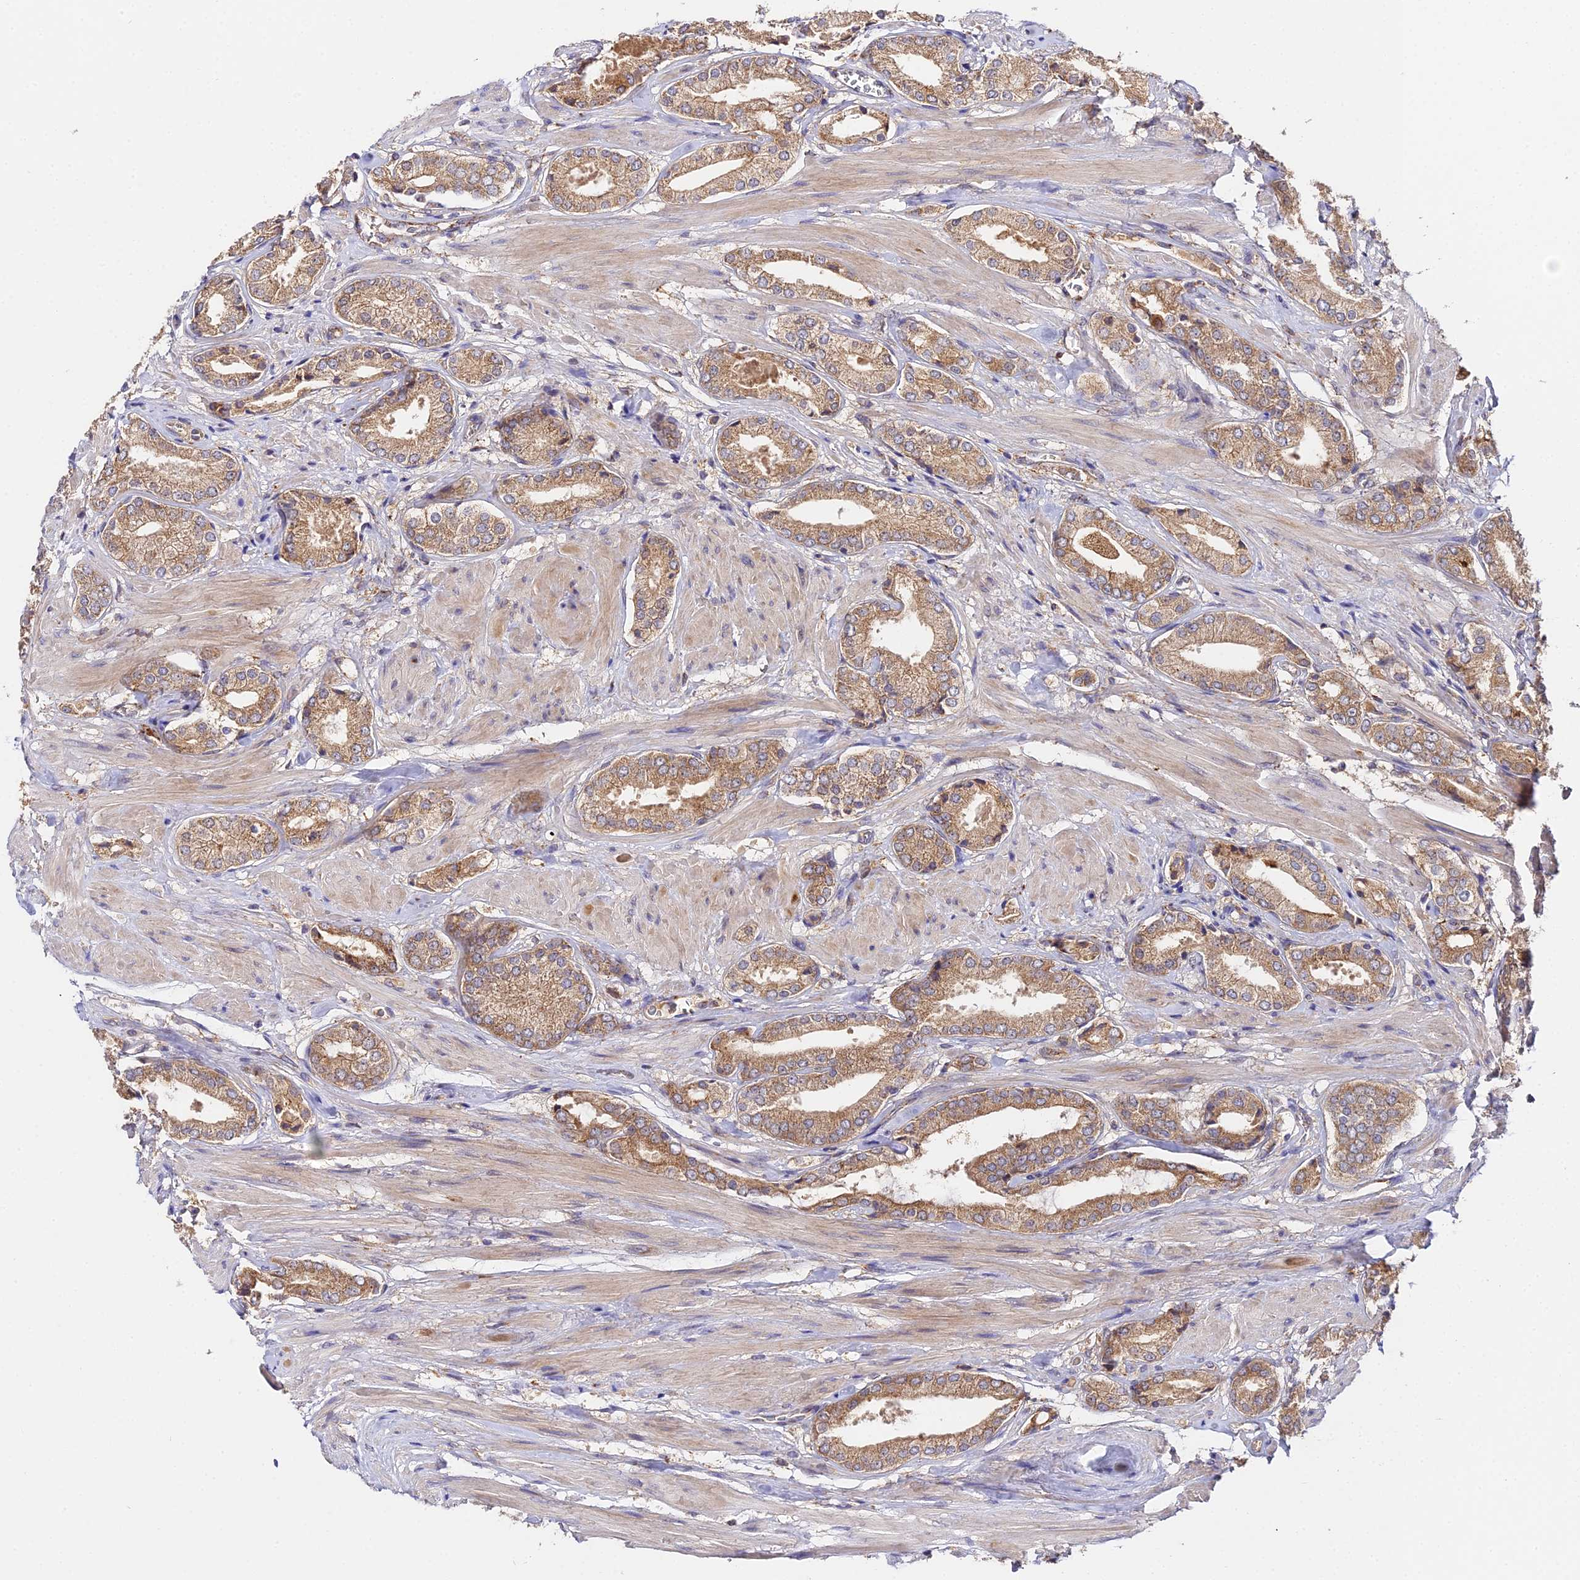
{"staining": {"intensity": "moderate", "quantity": ">75%", "location": "cytoplasmic/membranous"}, "tissue": "prostate cancer", "cell_type": "Tumor cells", "image_type": "cancer", "snomed": [{"axis": "morphology", "description": "Adenocarcinoma, High grade"}, {"axis": "topography", "description": "Prostate and seminal vesicle, NOS"}], "caption": "Prostate cancer (adenocarcinoma (high-grade)) stained with IHC reveals moderate cytoplasmic/membranous positivity in about >75% of tumor cells.", "gene": "ZBED8", "patient": {"sex": "male", "age": 64}}